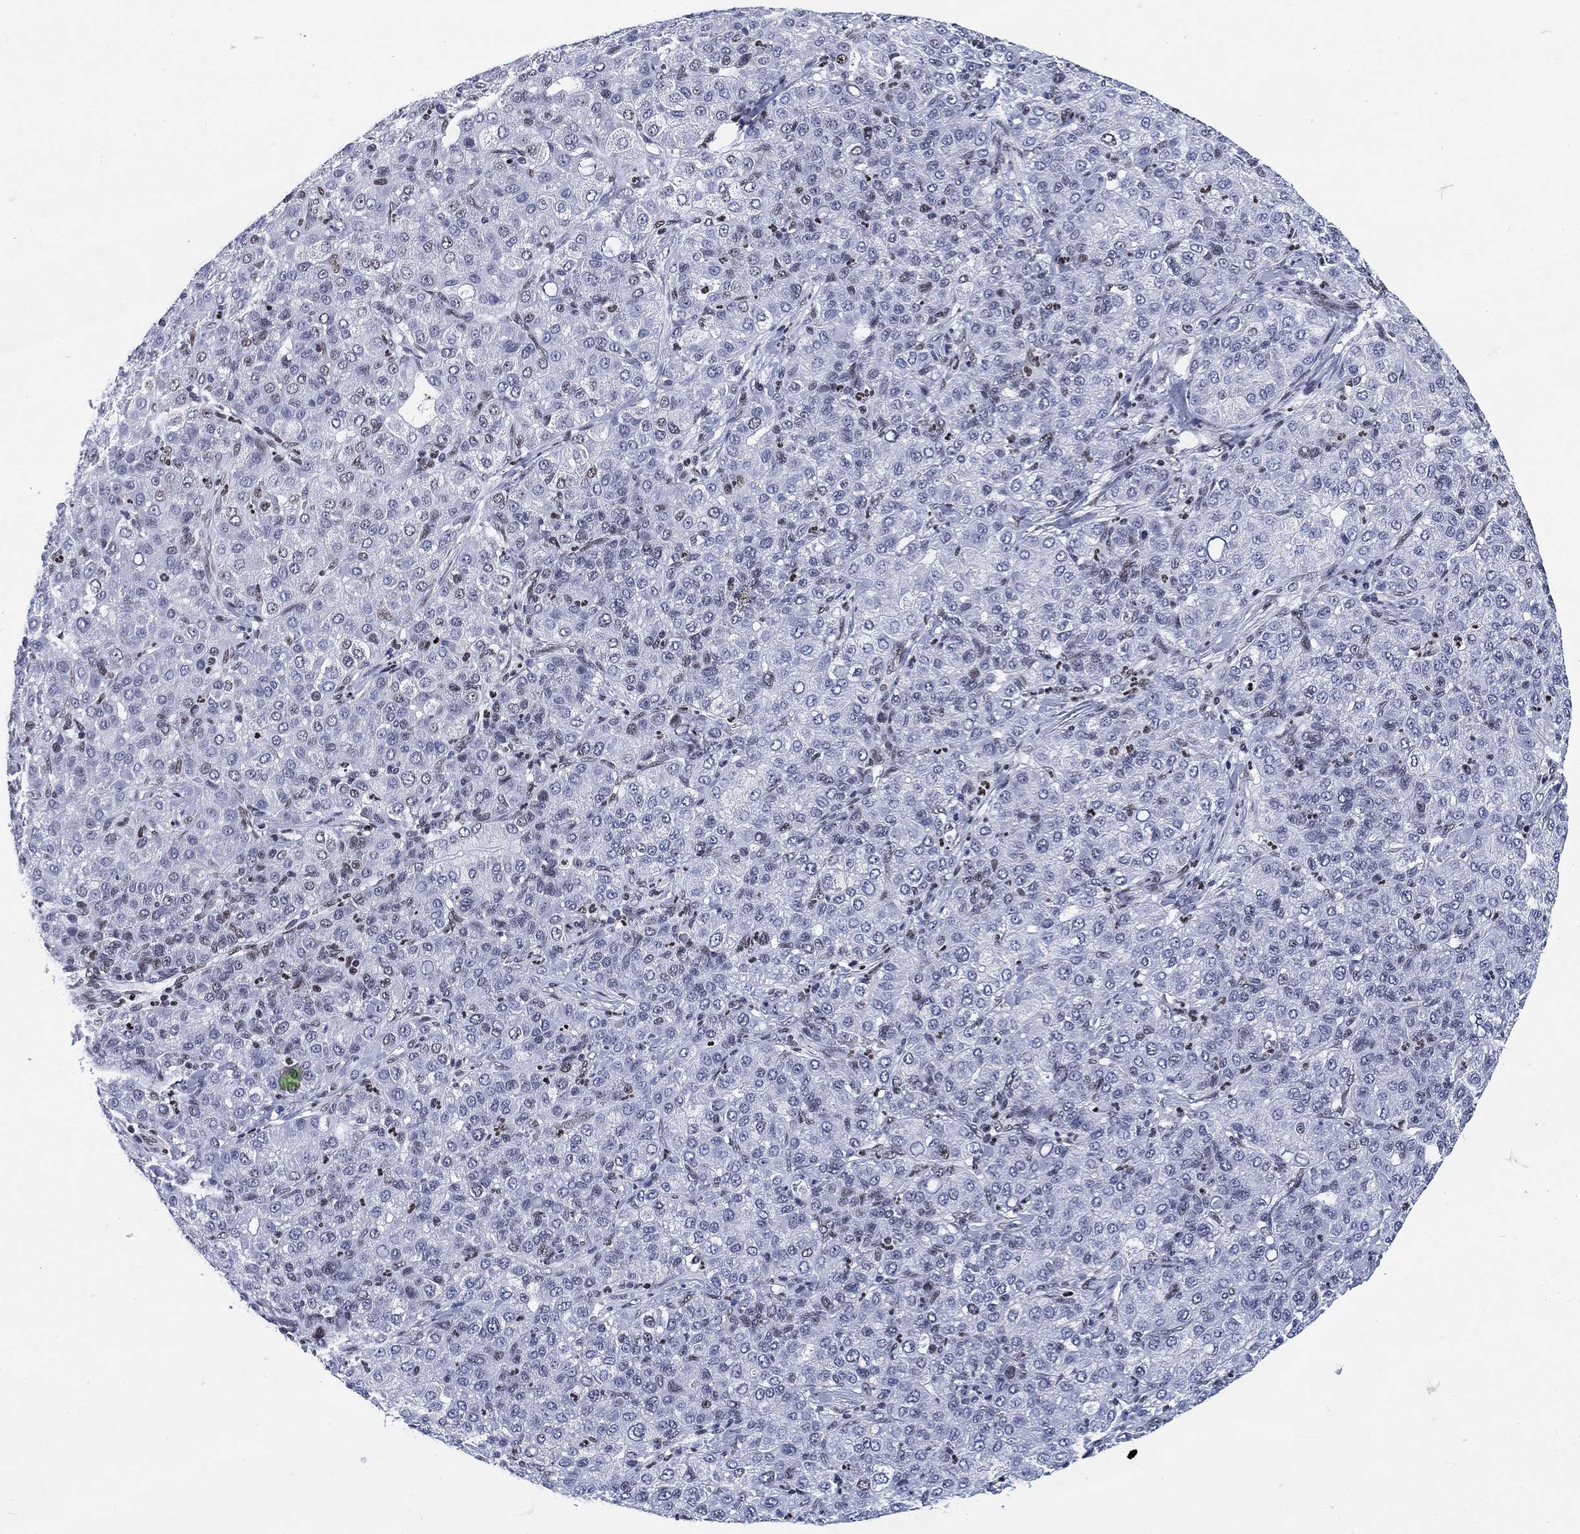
{"staining": {"intensity": "negative", "quantity": "none", "location": "none"}, "tissue": "liver cancer", "cell_type": "Tumor cells", "image_type": "cancer", "snomed": [{"axis": "morphology", "description": "Carcinoma, Hepatocellular, NOS"}, {"axis": "topography", "description": "Liver"}], "caption": "Liver hepatocellular carcinoma was stained to show a protein in brown. There is no significant staining in tumor cells.", "gene": "H1-10", "patient": {"sex": "male", "age": 65}}